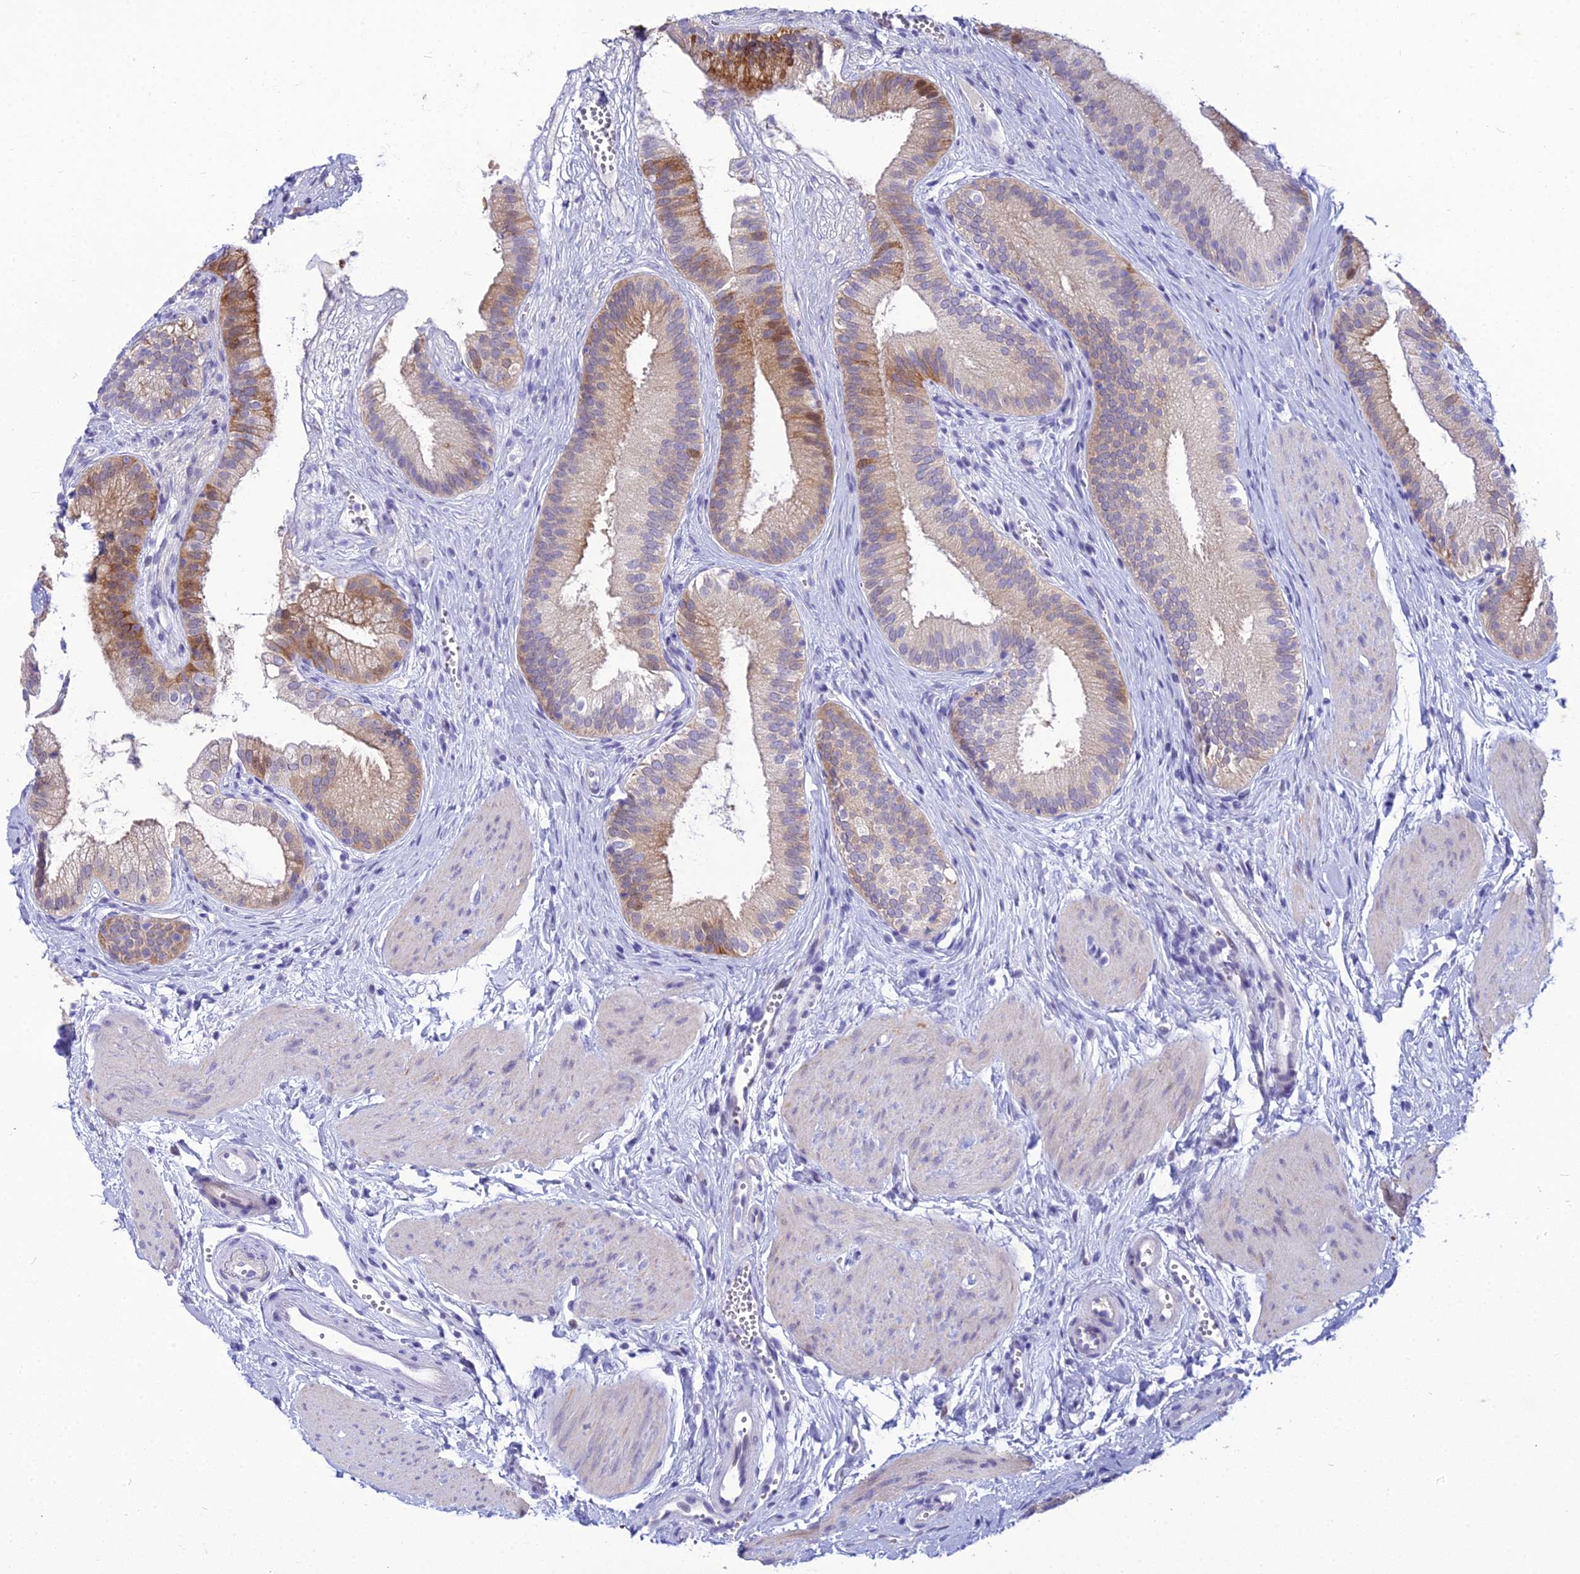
{"staining": {"intensity": "strong", "quantity": "25%-75%", "location": "cytoplasmic/membranous,nuclear"}, "tissue": "gallbladder", "cell_type": "Glandular cells", "image_type": "normal", "snomed": [{"axis": "morphology", "description": "Normal tissue, NOS"}, {"axis": "topography", "description": "Gallbladder"}], "caption": "About 25%-75% of glandular cells in normal gallbladder demonstrate strong cytoplasmic/membranous,nuclear protein positivity as visualized by brown immunohistochemical staining.", "gene": "ZMIZ1", "patient": {"sex": "female", "age": 54}}